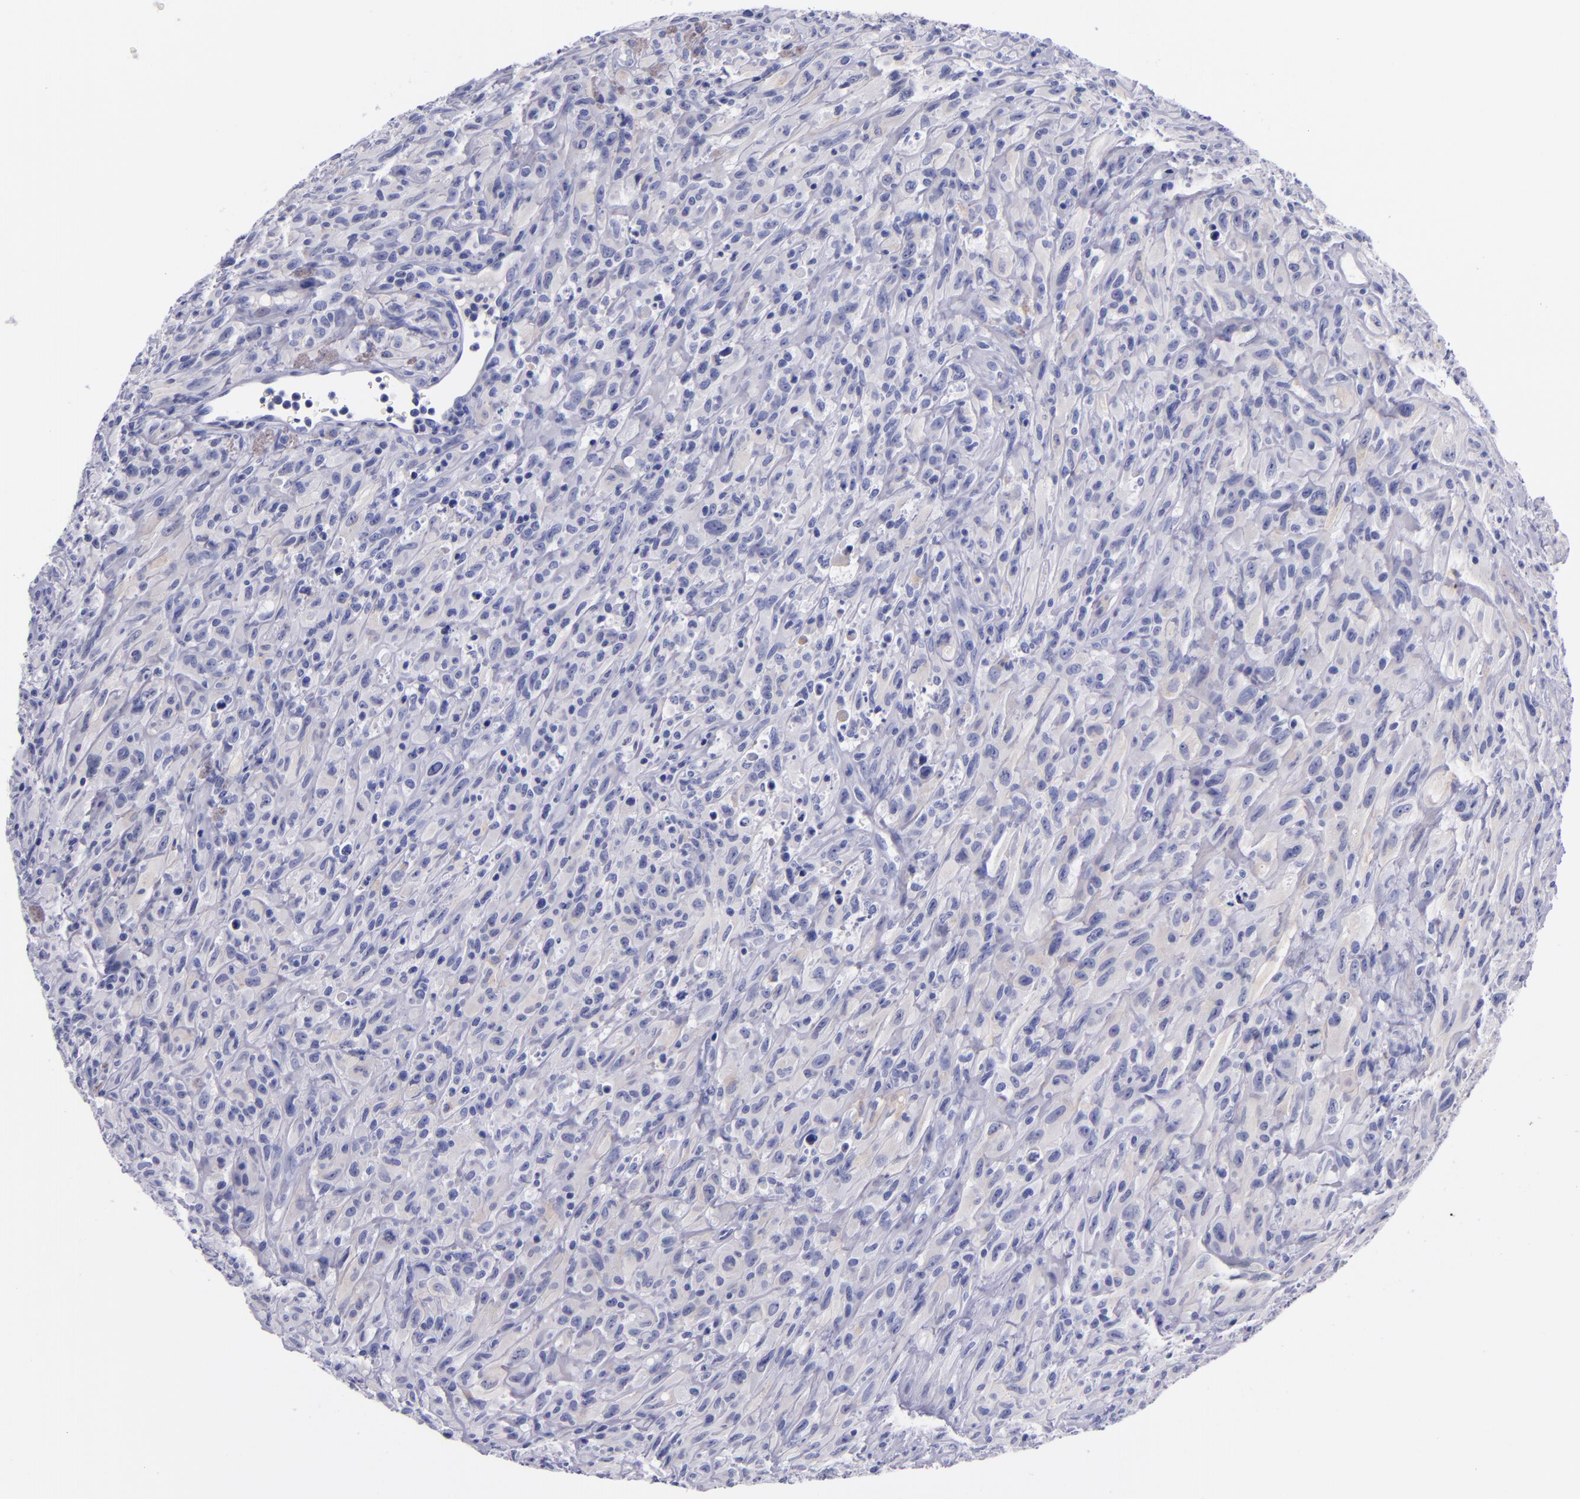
{"staining": {"intensity": "weak", "quantity": "<25%", "location": "cytoplasmic/membranous"}, "tissue": "glioma", "cell_type": "Tumor cells", "image_type": "cancer", "snomed": [{"axis": "morphology", "description": "Glioma, malignant, High grade"}, {"axis": "topography", "description": "Brain"}], "caption": "Photomicrograph shows no significant protein positivity in tumor cells of high-grade glioma (malignant).", "gene": "SV2A", "patient": {"sex": "male", "age": 48}}